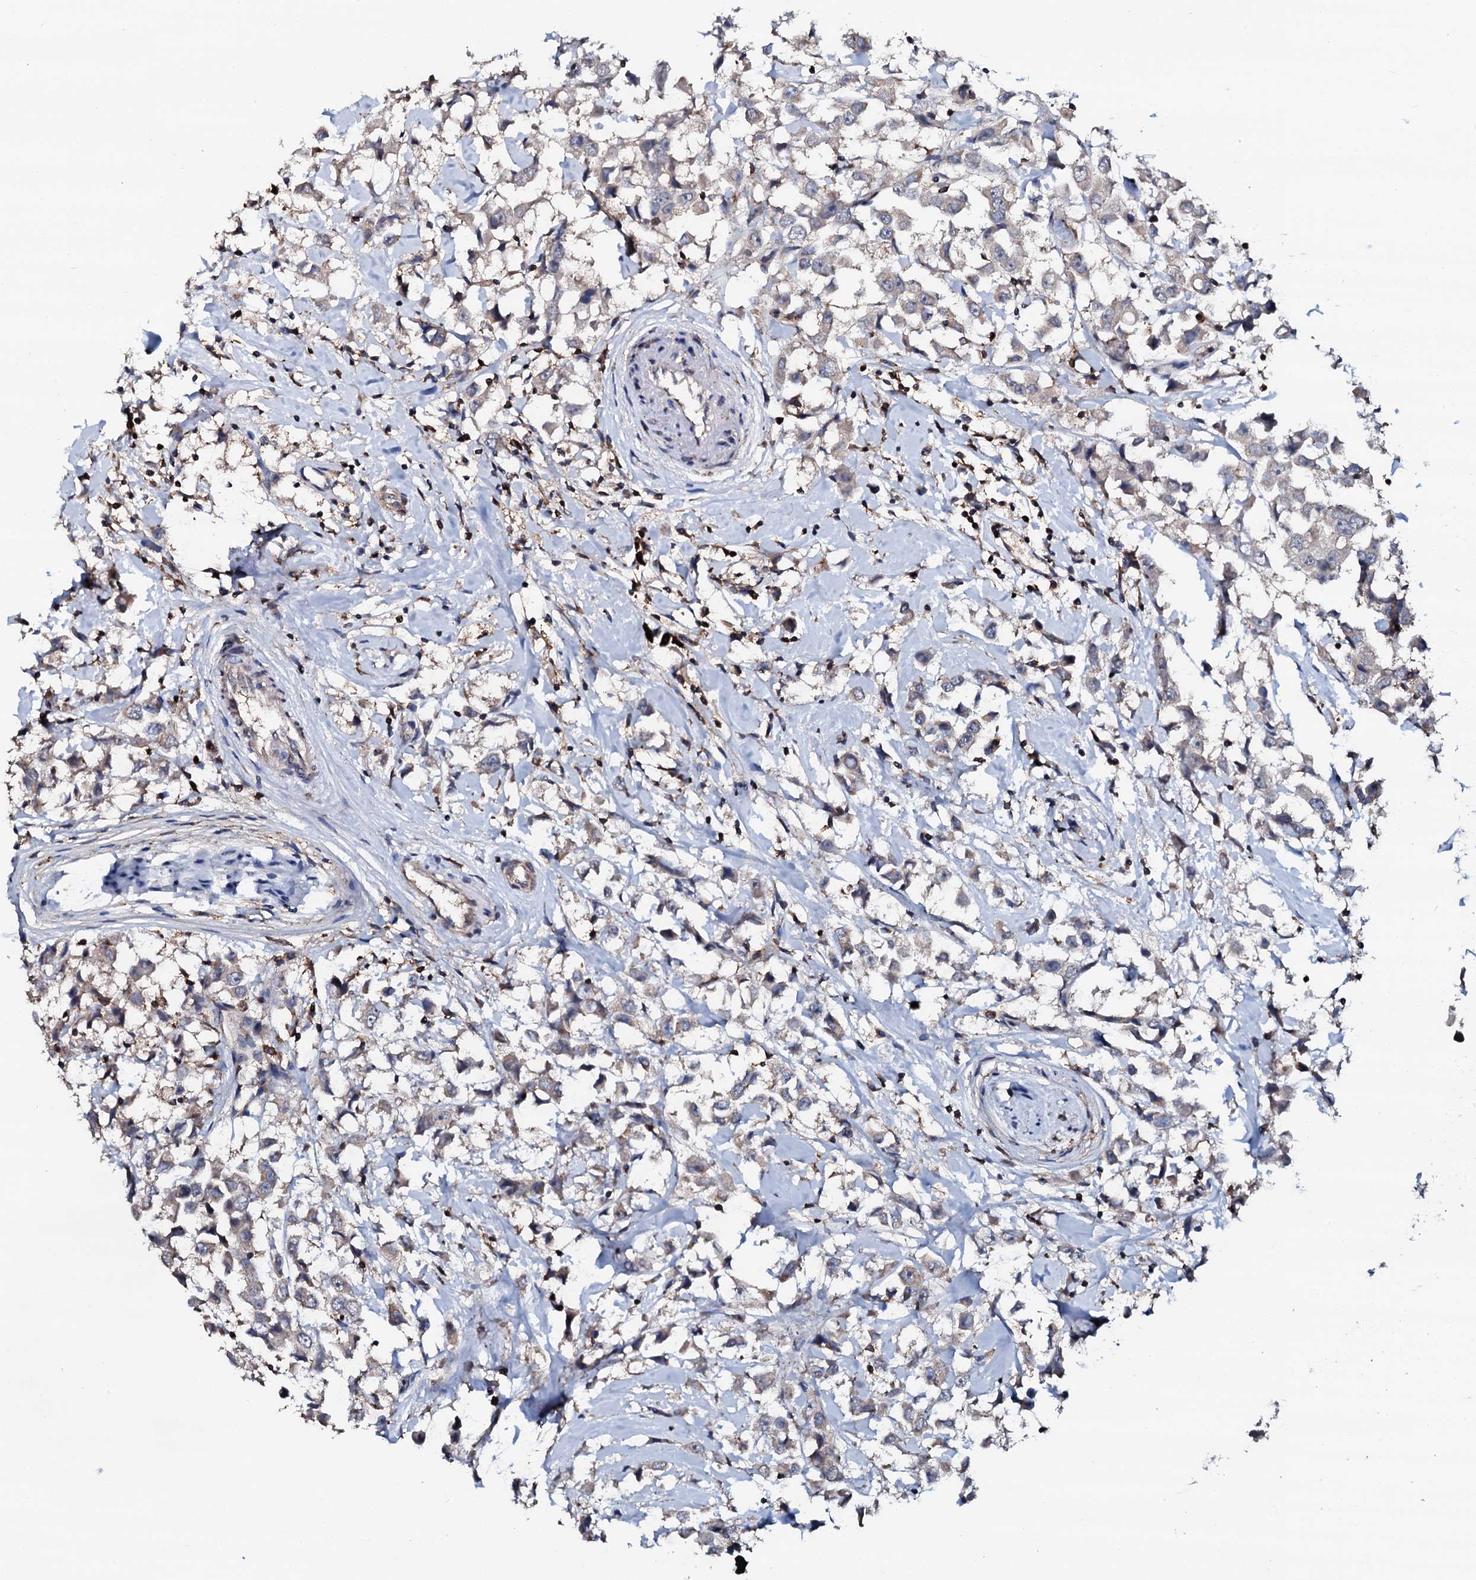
{"staining": {"intensity": "weak", "quantity": "<25%", "location": "cytoplasmic/membranous"}, "tissue": "breast cancer", "cell_type": "Tumor cells", "image_type": "cancer", "snomed": [{"axis": "morphology", "description": "Duct carcinoma"}, {"axis": "topography", "description": "Breast"}], "caption": "This is a micrograph of immunohistochemistry staining of intraductal carcinoma (breast), which shows no staining in tumor cells. The staining was performed using DAB to visualize the protein expression in brown, while the nuclei were stained in blue with hematoxylin (Magnification: 20x).", "gene": "GRK2", "patient": {"sex": "female", "age": 61}}